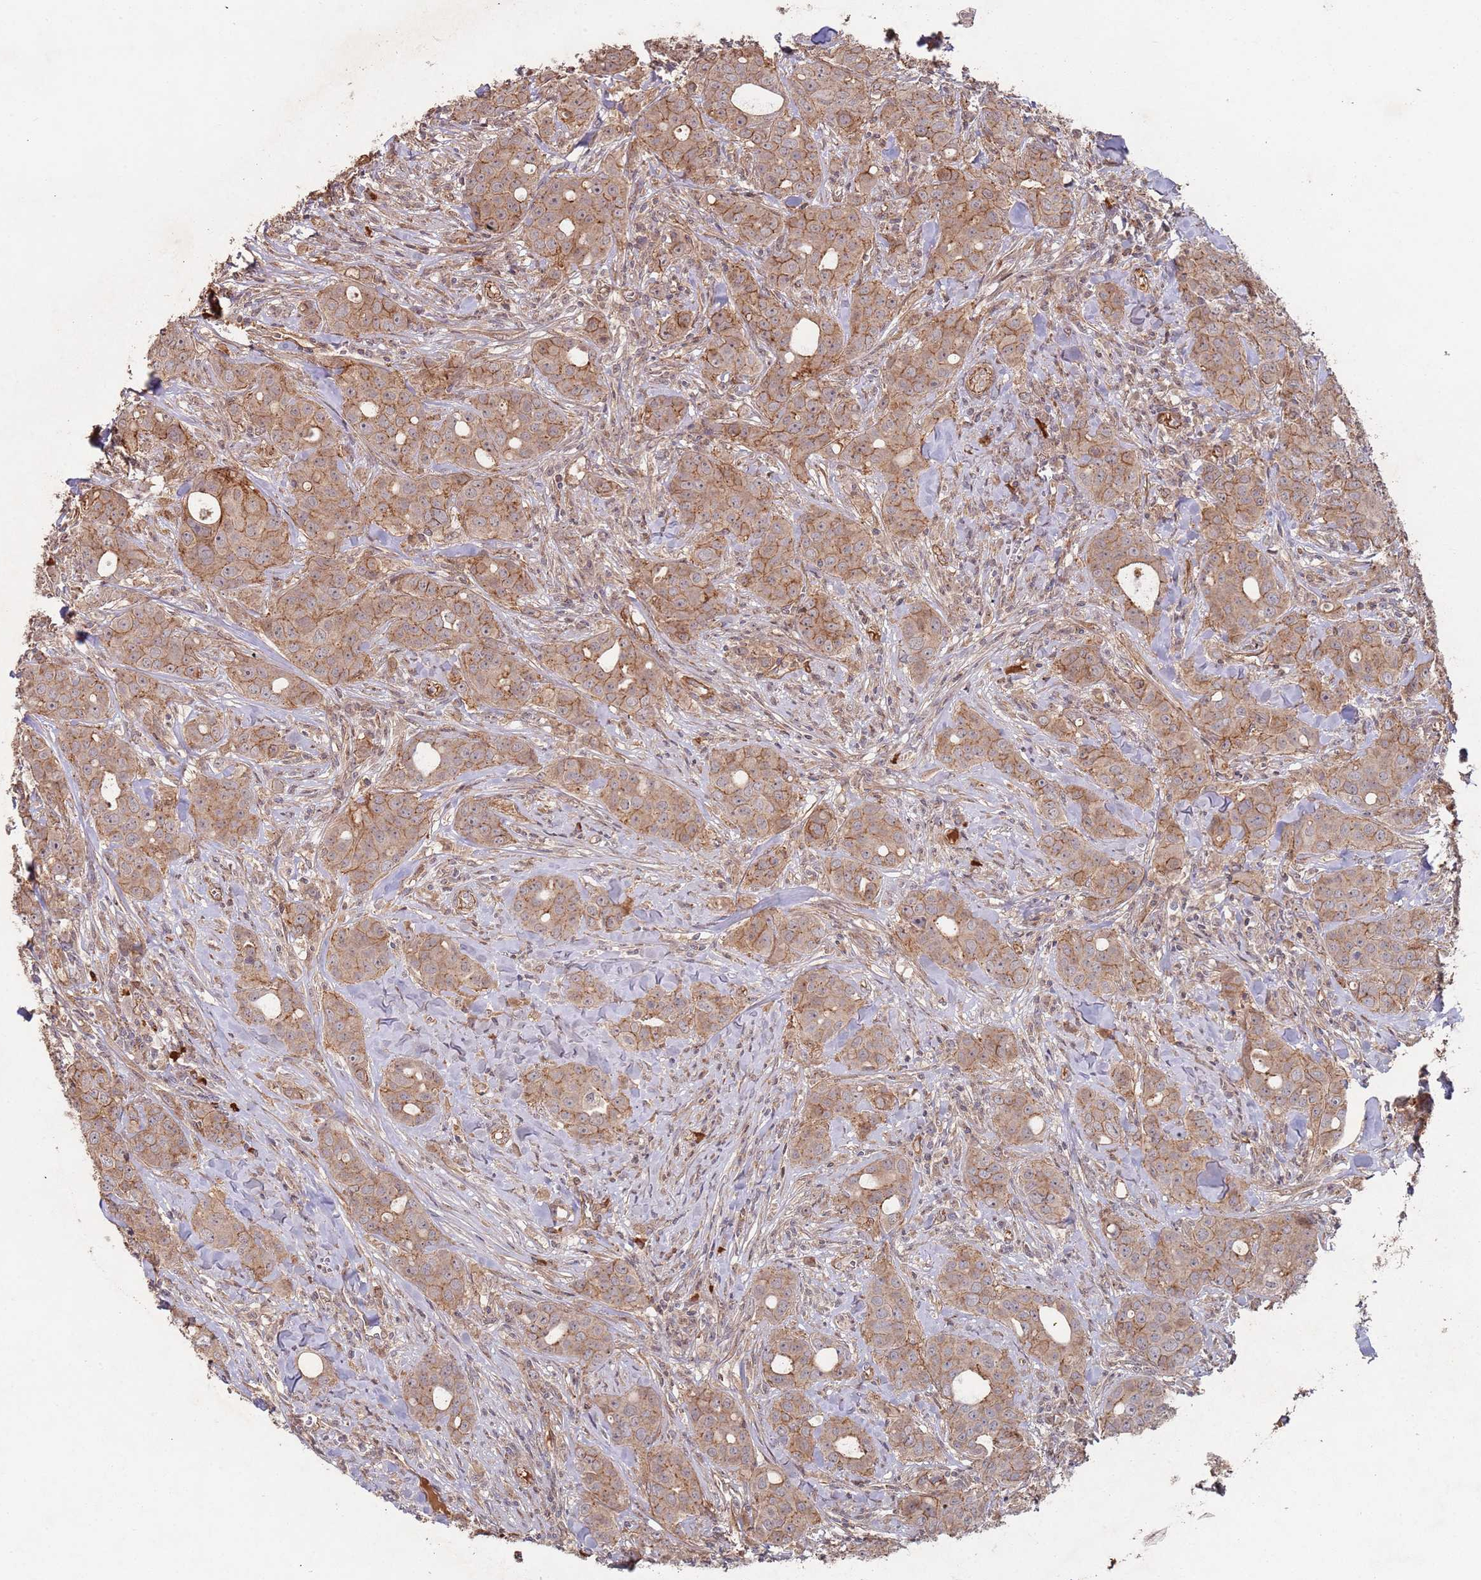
{"staining": {"intensity": "moderate", "quantity": ">75%", "location": "cytoplasmic/membranous"}, "tissue": "breast cancer", "cell_type": "Tumor cells", "image_type": "cancer", "snomed": [{"axis": "morphology", "description": "Duct carcinoma"}, {"axis": "topography", "description": "Breast"}], "caption": "Breast cancer (invasive ductal carcinoma) stained for a protein (brown) displays moderate cytoplasmic/membranous positive staining in approximately >75% of tumor cells.", "gene": "KANSL1L", "patient": {"sex": "female", "age": 43}}